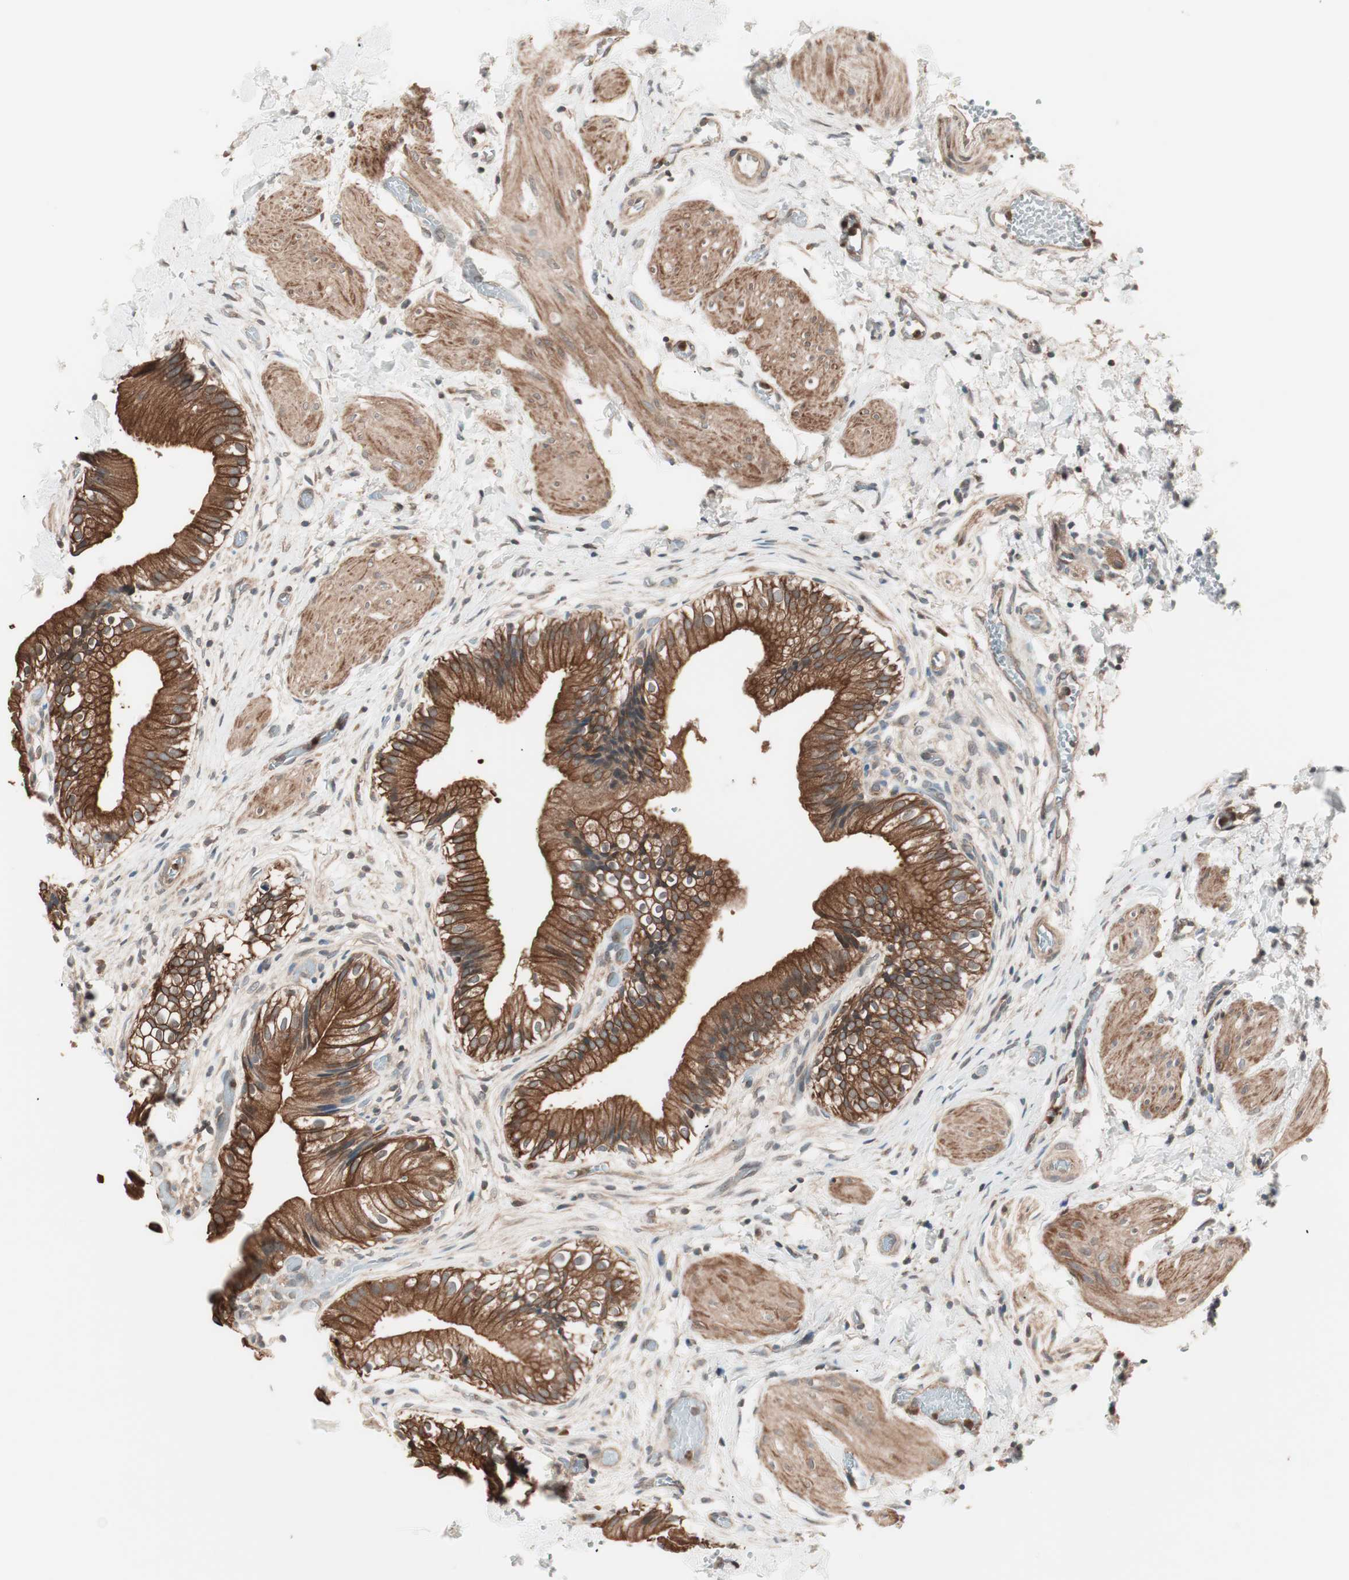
{"staining": {"intensity": "strong", "quantity": ">75%", "location": "cytoplasmic/membranous"}, "tissue": "gallbladder", "cell_type": "Glandular cells", "image_type": "normal", "snomed": [{"axis": "morphology", "description": "Normal tissue, NOS"}, {"axis": "topography", "description": "Gallbladder"}], "caption": "The histopathology image demonstrates a brown stain indicating the presence of a protein in the cytoplasmic/membranous of glandular cells in gallbladder.", "gene": "TSG101", "patient": {"sex": "male", "age": 65}}